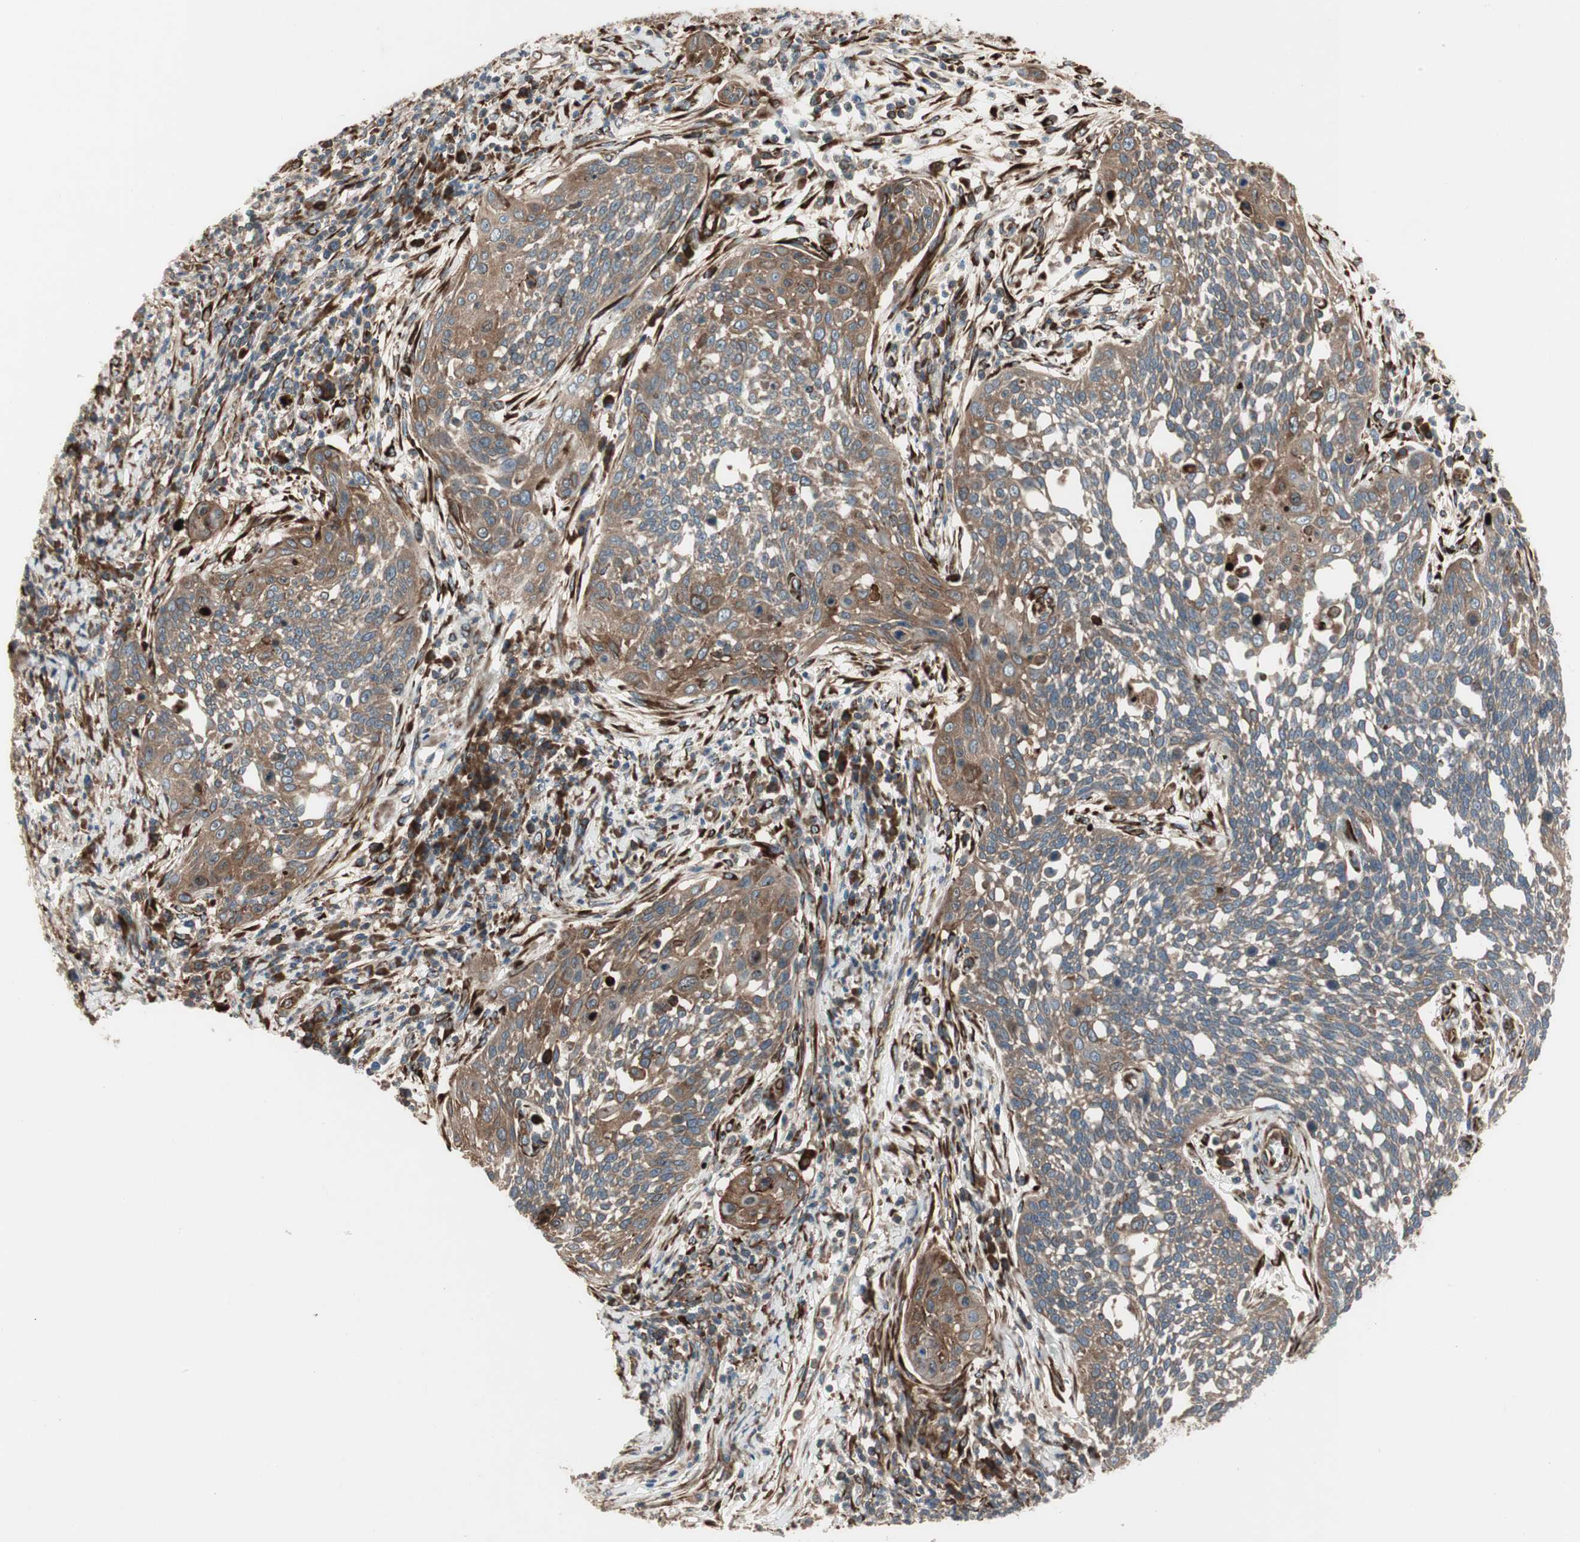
{"staining": {"intensity": "weak", "quantity": ">75%", "location": "cytoplasmic/membranous"}, "tissue": "cervical cancer", "cell_type": "Tumor cells", "image_type": "cancer", "snomed": [{"axis": "morphology", "description": "Squamous cell carcinoma, NOS"}, {"axis": "topography", "description": "Cervix"}], "caption": "A photomicrograph of human cervical cancer (squamous cell carcinoma) stained for a protein displays weak cytoplasmic/membranous brown staining in tumor cells.", "gene": "PRKG1", "patient": {"sex": "female", "age": 34}}